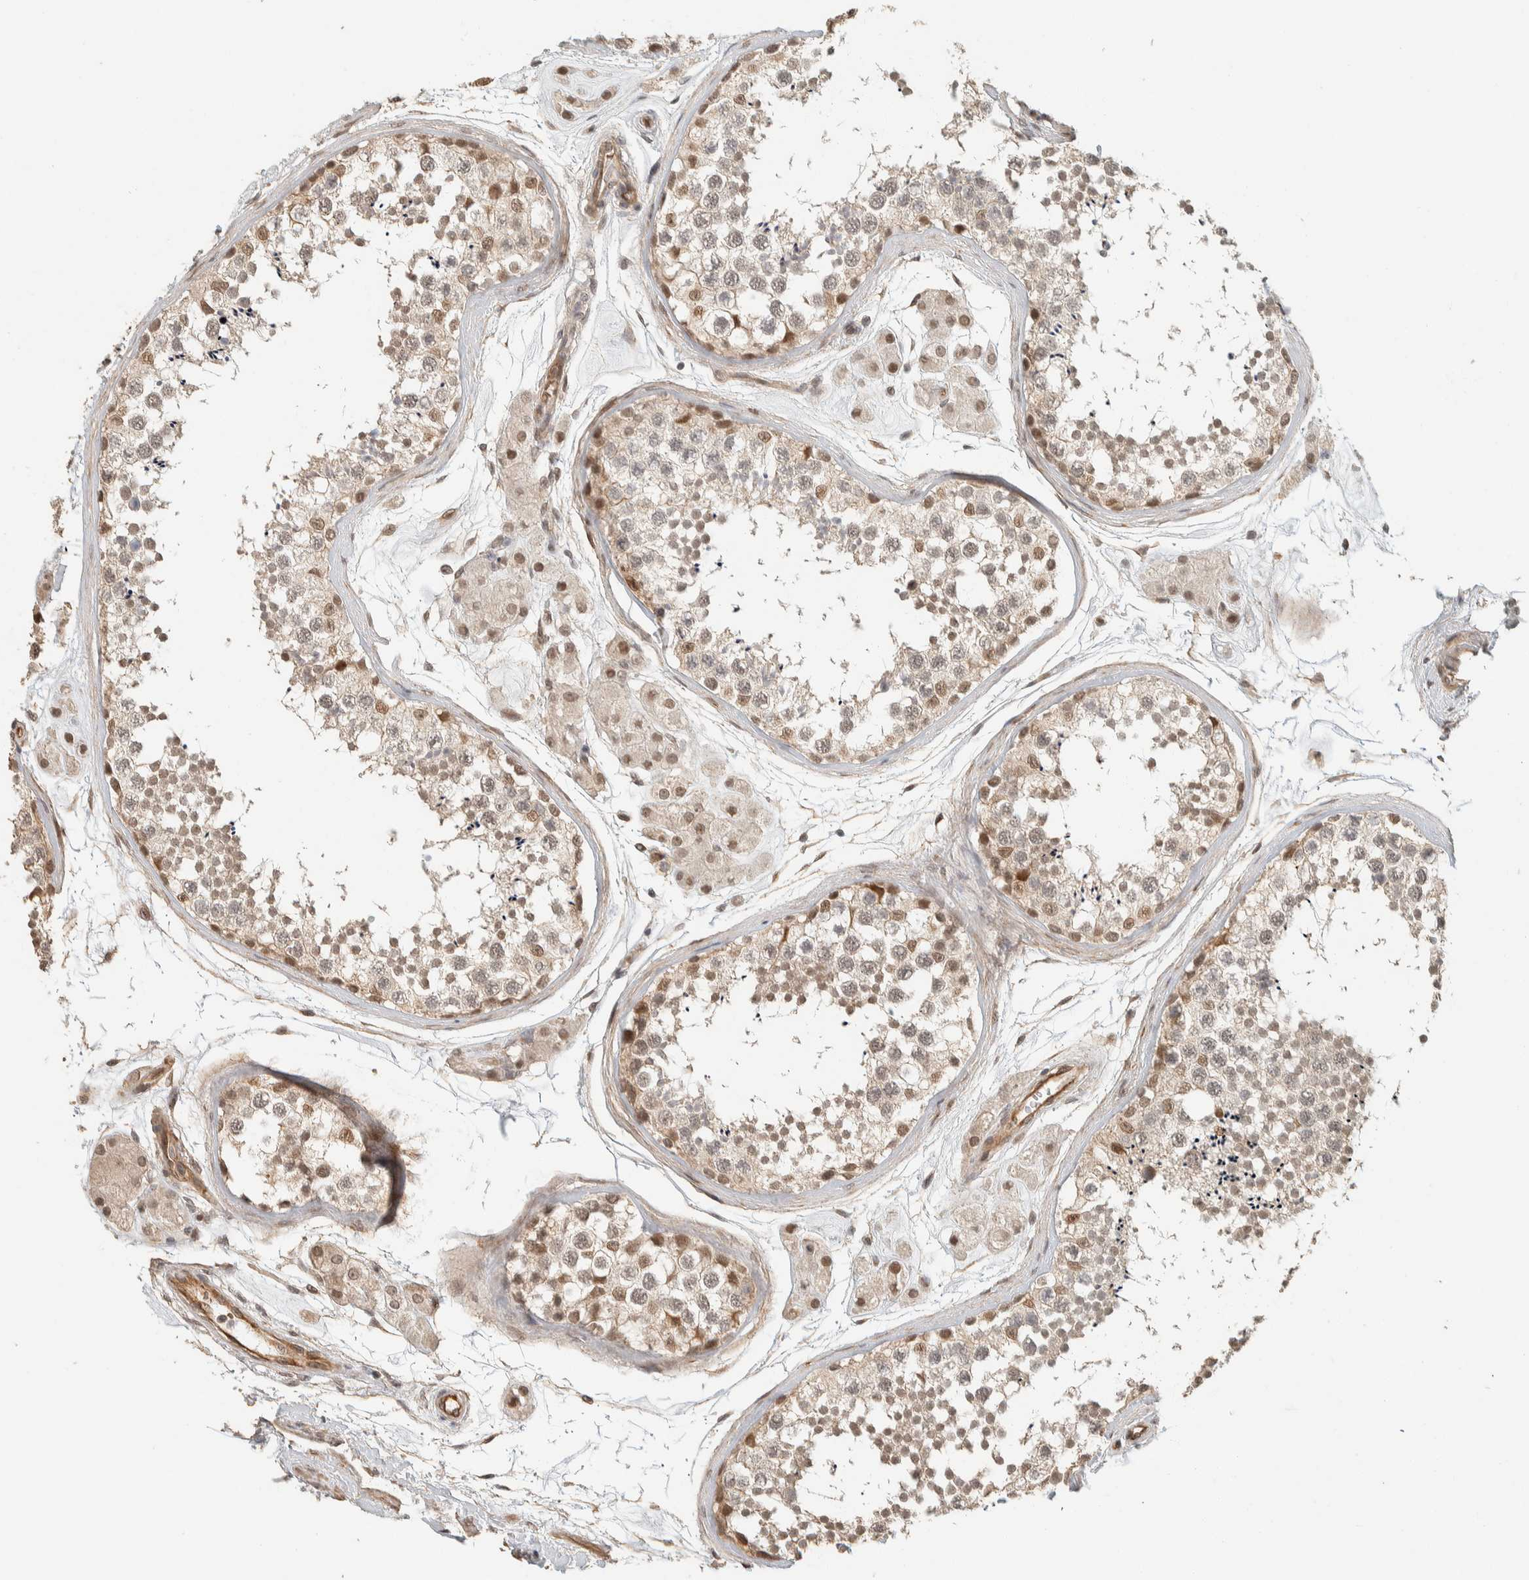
{"staining": {"intensity": "moderate", "quantity": "25%-75%", "location": "cytoplasmic/membranous,nuclear"}, "tissue": "testis", "cell_type": "Cells in seminiferous ducts", "image_type": "normal", "snomed": [{"axis": "morphology", "description": "Normal tissue, NOS"}, {"axis": "topography", "description": "Testis"}], "caption": "IHC (DAB (3,3'-diaminobenzidine)) staining of benign human testis demonstrates moderate cytoplasmic/membranous,nuclear protein expression in approximately 25%-75% of cells in seminiferous ducts. The staining was performed using DAB (3,3'-diaminobenzidine), with brown indicating positive protein expression. Nuclei are stained blue with hematoxylin.", "gene": "ZBTB2", "patient": {"sex": "male", "age": 56}}